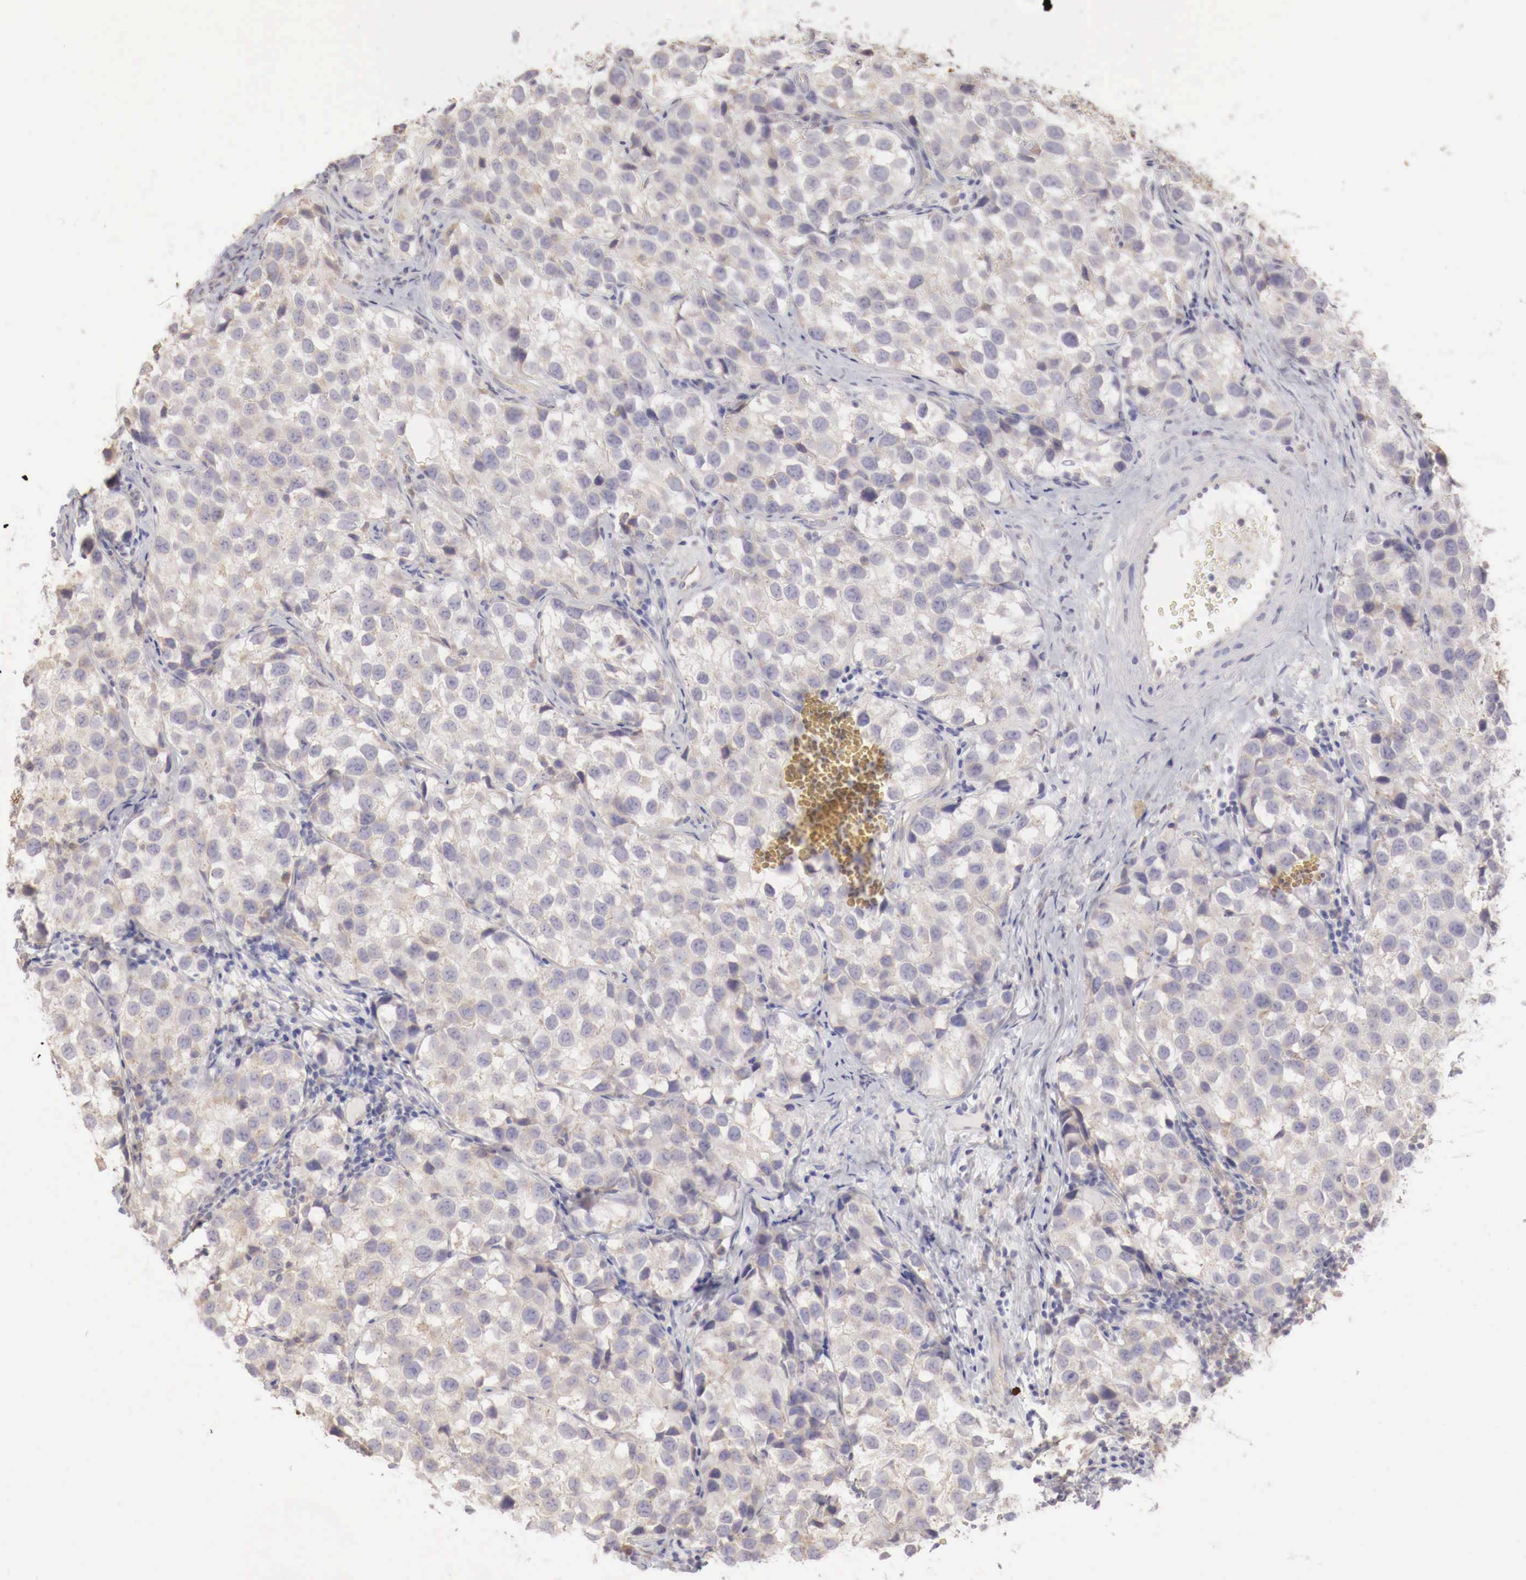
{"staining": {"intensity": "weak", "quantity": "25%-75%", "location": "cytoplasmic/membranous"}, "tissue": "testis cancer", "cell_type": "Tumor cells", "image_type": "cancer", "snomed": [{"axis": "morphology", "description": "Seminoma, NOS"}, {"axis": "topography", "description": "Testis"}], "caption": "Human seminoma (testis) stained with a brown dye shows weak cytoplasmic/membranous positive staining in approximately 25%-75% of tumor cells.", "gene": "NSDHL", "patient": {"sex": "male", "age": 39}}